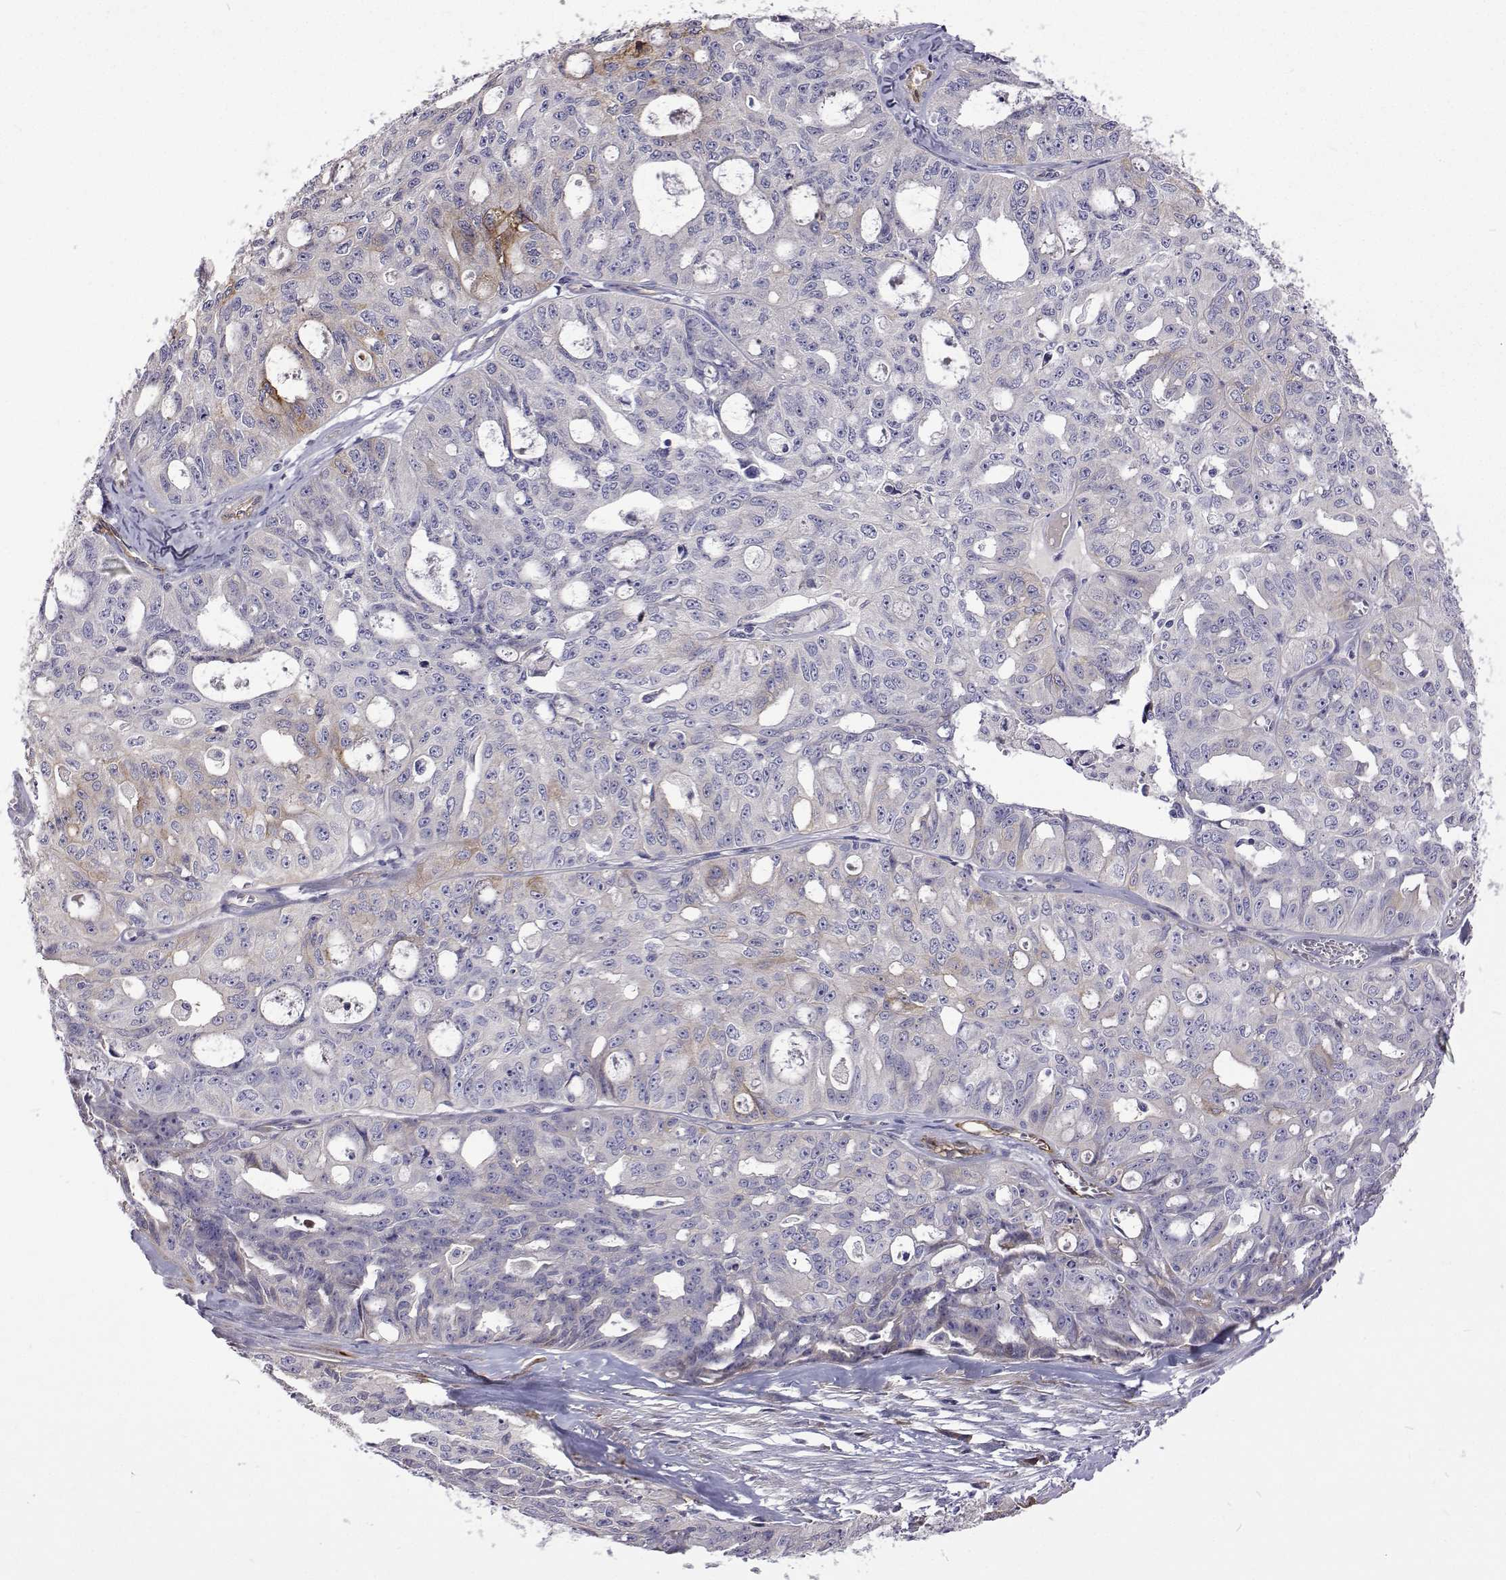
{"staining": {"intensity": "weak", "quantity": "<25%", "location": "cytoplasmic/membranous"}, "tissue": "ovarian cancer", "cell_type": "Tumor cells", "image_type": "cancer", "snomed": [{"axis": "morphology", "description": "Carcinoma, endometroid"}, {"axis": "topography", "description": "Ovary"}], "caption": "Human ovarian cancer (endometroid carcinoma) stained for a protein using IHC reveals no staining in tumor cells.", "gene": "NPR3", "patient": {"sex": "female", "age": 65}}